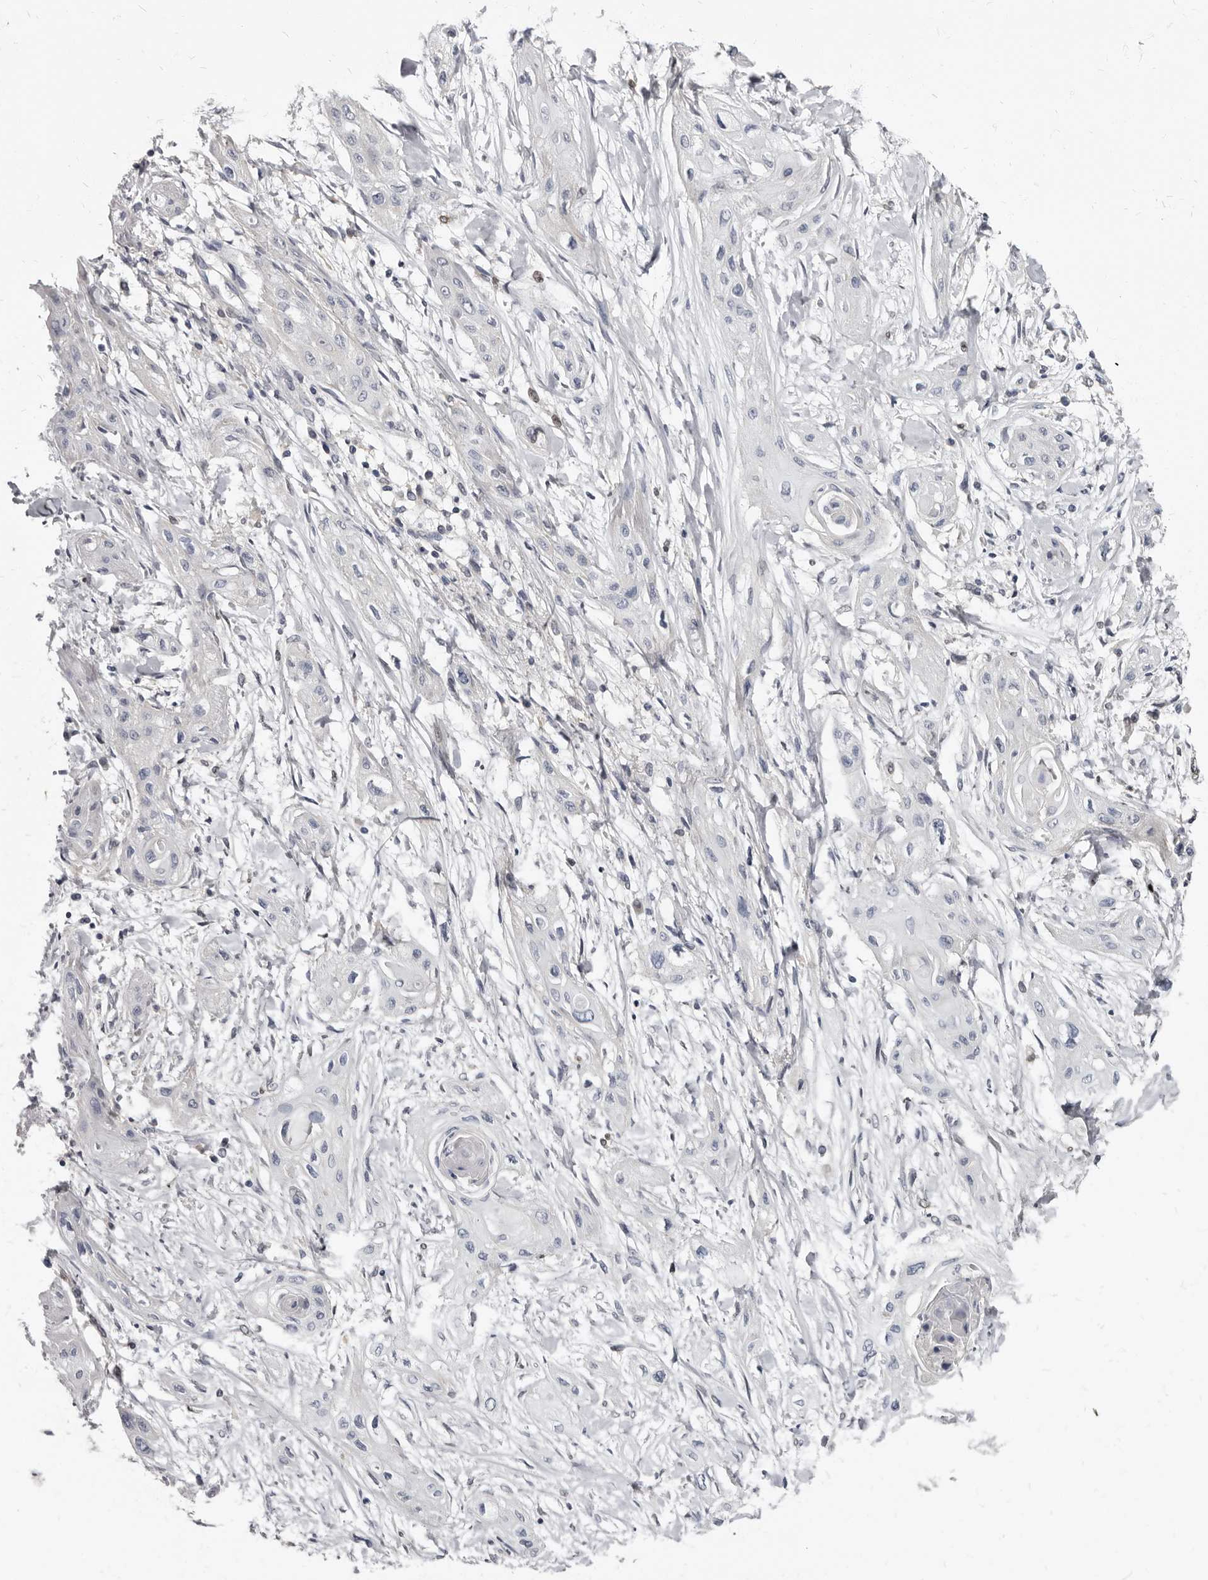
{"staining": {"intensity": "negative", "quantity": "none", "location": "none"}, "tissue": "lung cancer", "cell_type": "Tumor cells", "image_type": "cancer", "snomed": [{"axis": "morphology", "description": "Squamous cell carcinoma, NOS"}, {"axis": "topography", "description": "Lung"}], "caption": "A high-resolution micrograph shows immunohistochemistry (IHC) staining of lung cancer (squamous cell carcinoma), which reveals no significant staining in tumor cells.", "gene": "MRGPRF", "patient": {"sex": "female", "age": 47}}